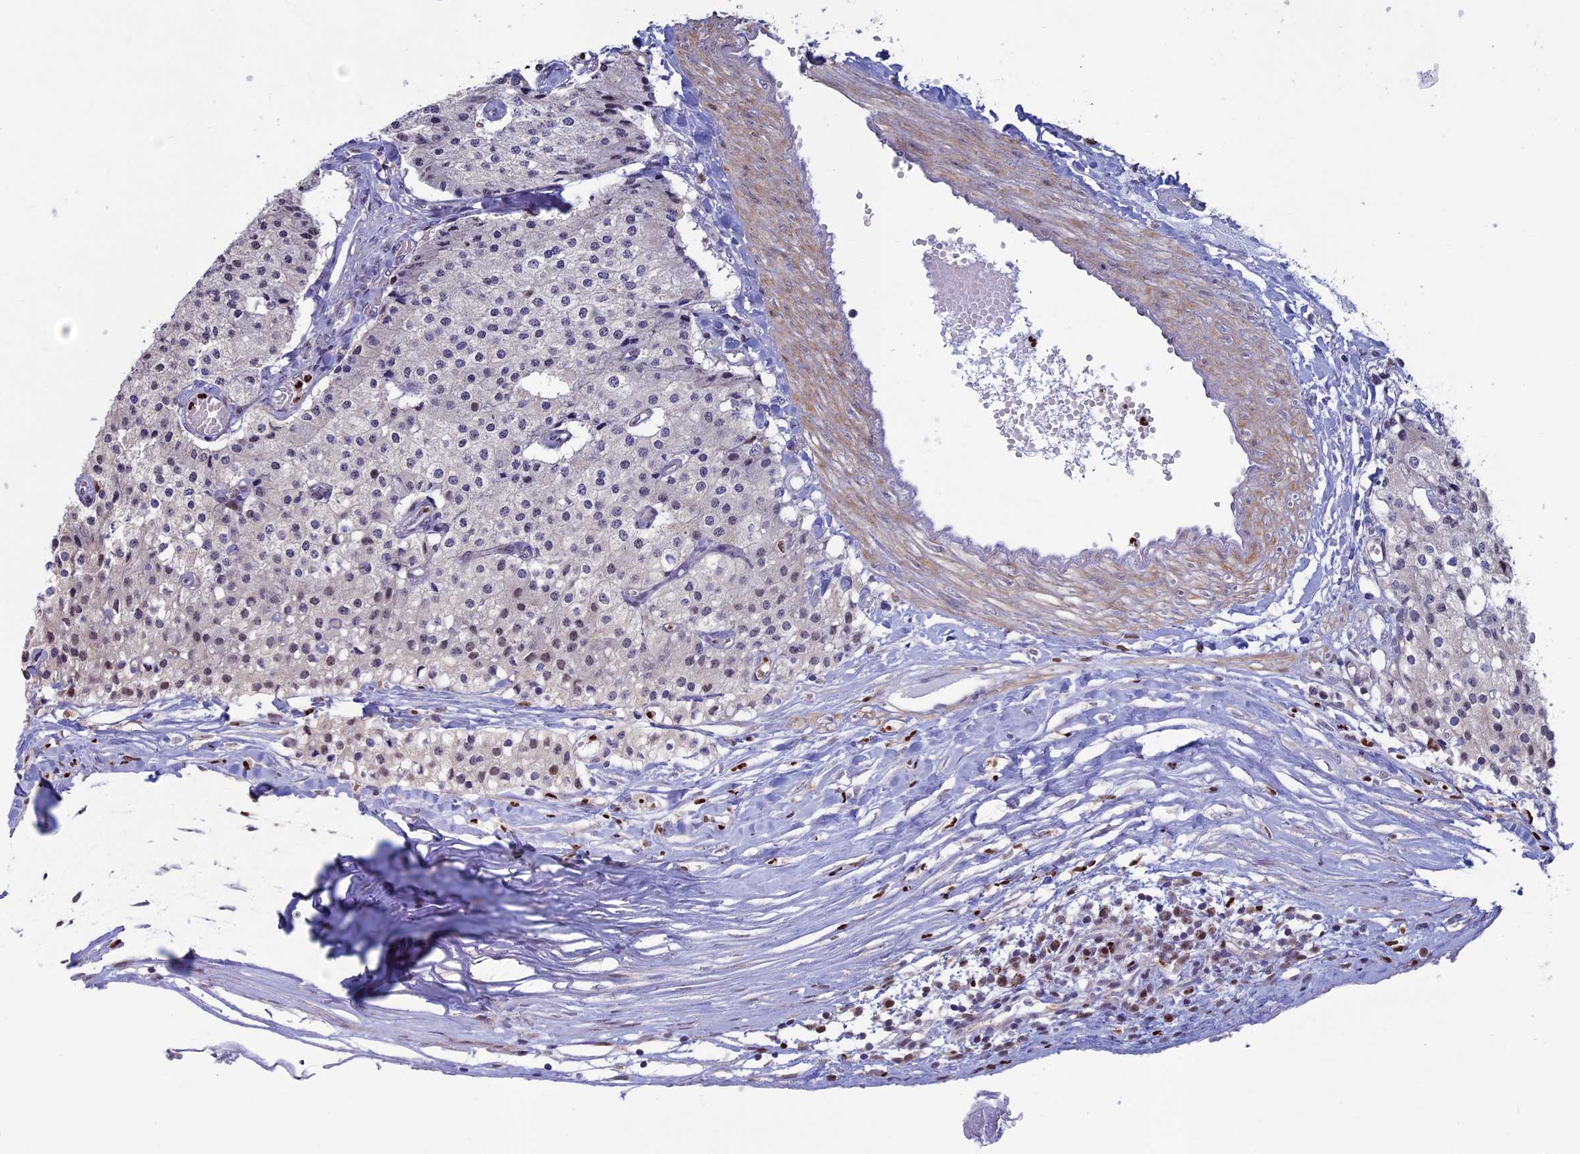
{"staining": {"intensity": "negative", "quantity": "none", "location": "none"}, "tissue": "carcinoid", "cell_type": "Tumor cells", "image_type": "cancer", "snomed": [{"axis": "morphology", "description": "Carcinoid, malignant, NOS"}, {"axis": "topography", "description": "Colon"}], "caption": "The image displays no staining of tumor cells in carcinoid (malignant).", "gene": "ACSS1", "patient": {"sex": "female", "age": 52}}